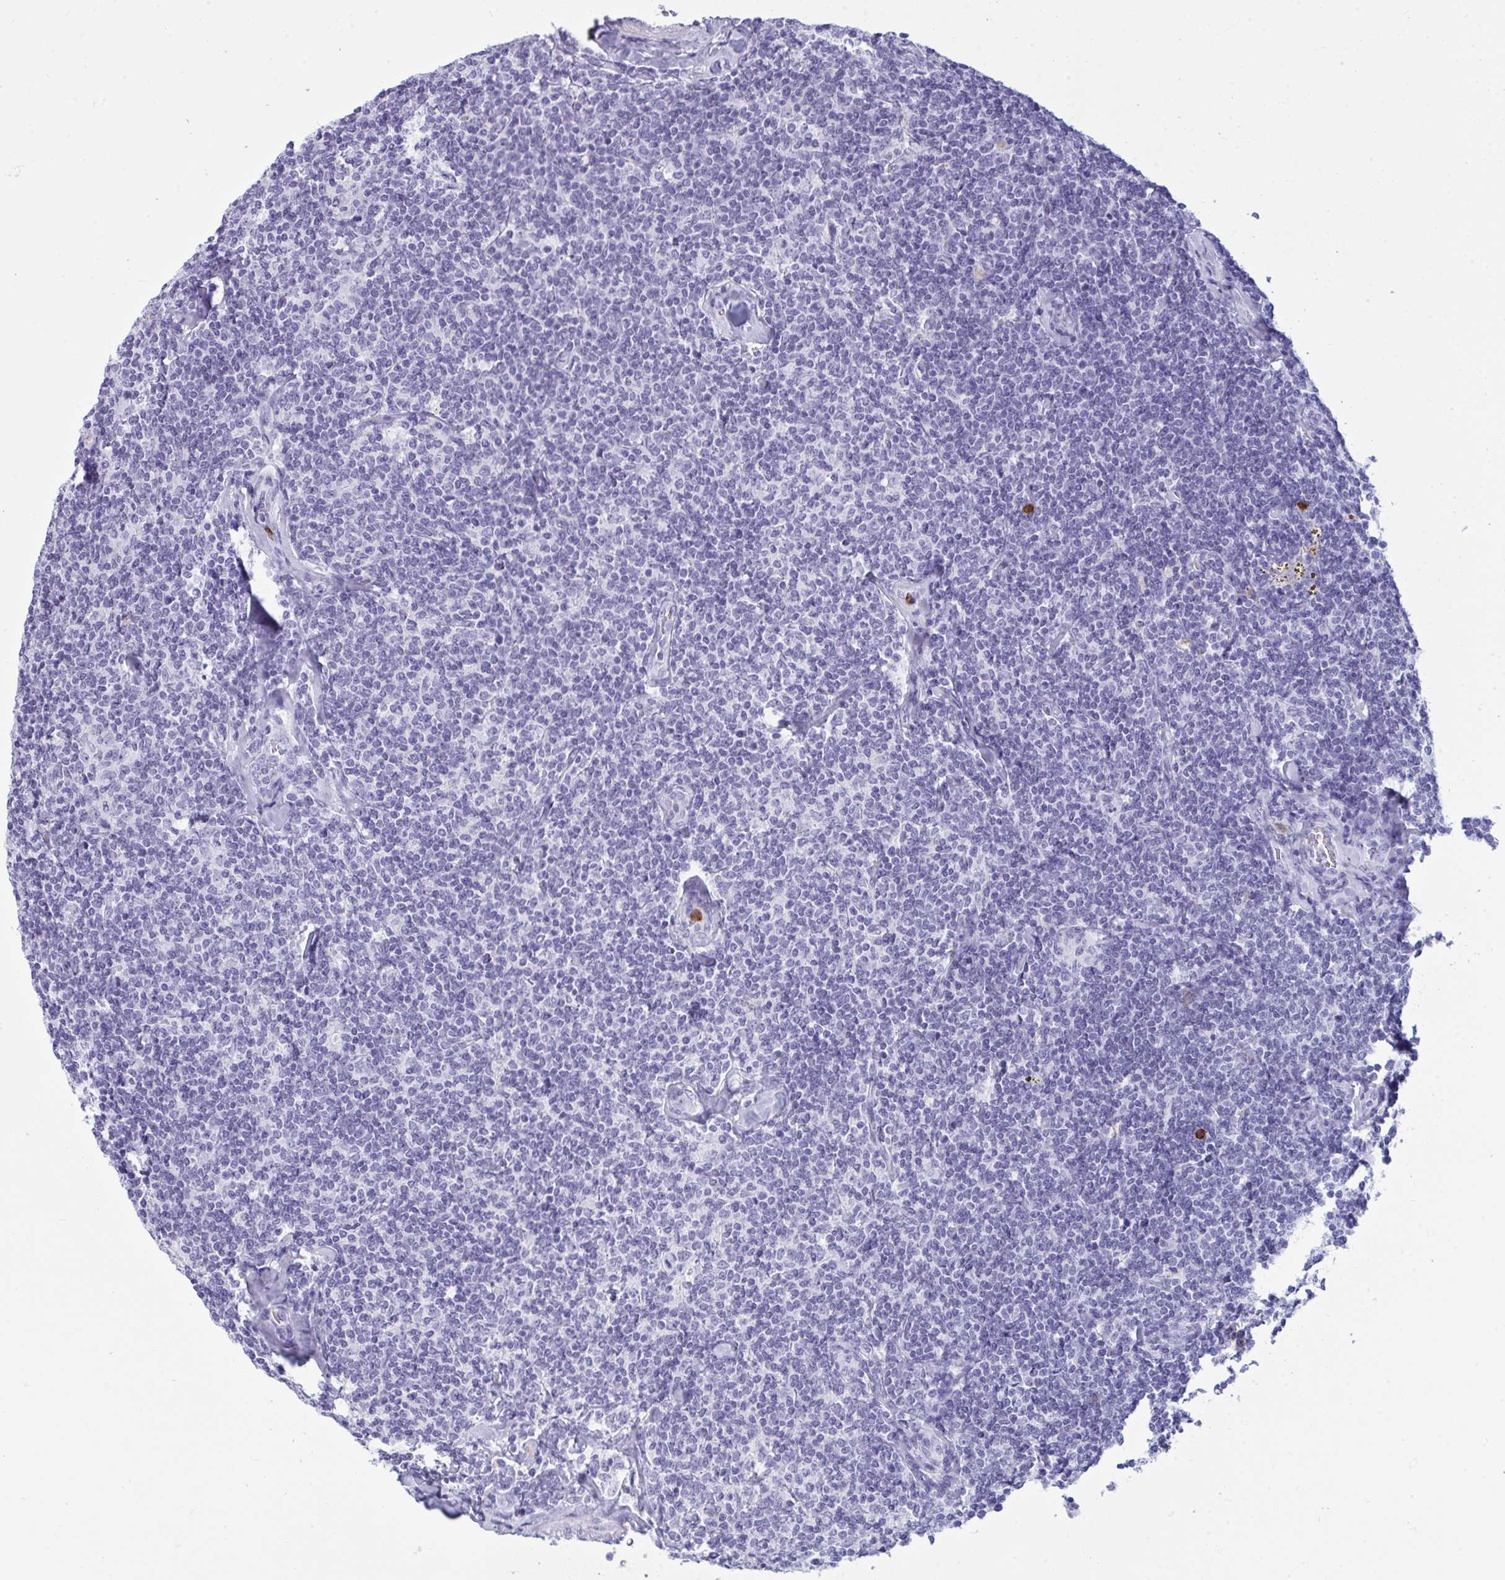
{"staining": {"intensity": "negative", "quantity": "none", "location": "none"}, "tissue": "lymphoma", "cell_type": "Tumor cells", "image_type": "cancer", "snomed": [{"axis": "morphology", "description": "Malignant lymphoma, non-Hodgkin's type, Low grade"}, {"axis": "topography", "description": "Lymph node"}], "caption": "IHC micrograph of human low-grade malignant lymphoma, non-Hodgkin's type stained for a protein (brown), which shows no expression in tumor cells.", "gene": "ARHGAP42", "patient": {"sex": "female", "age": 56}}